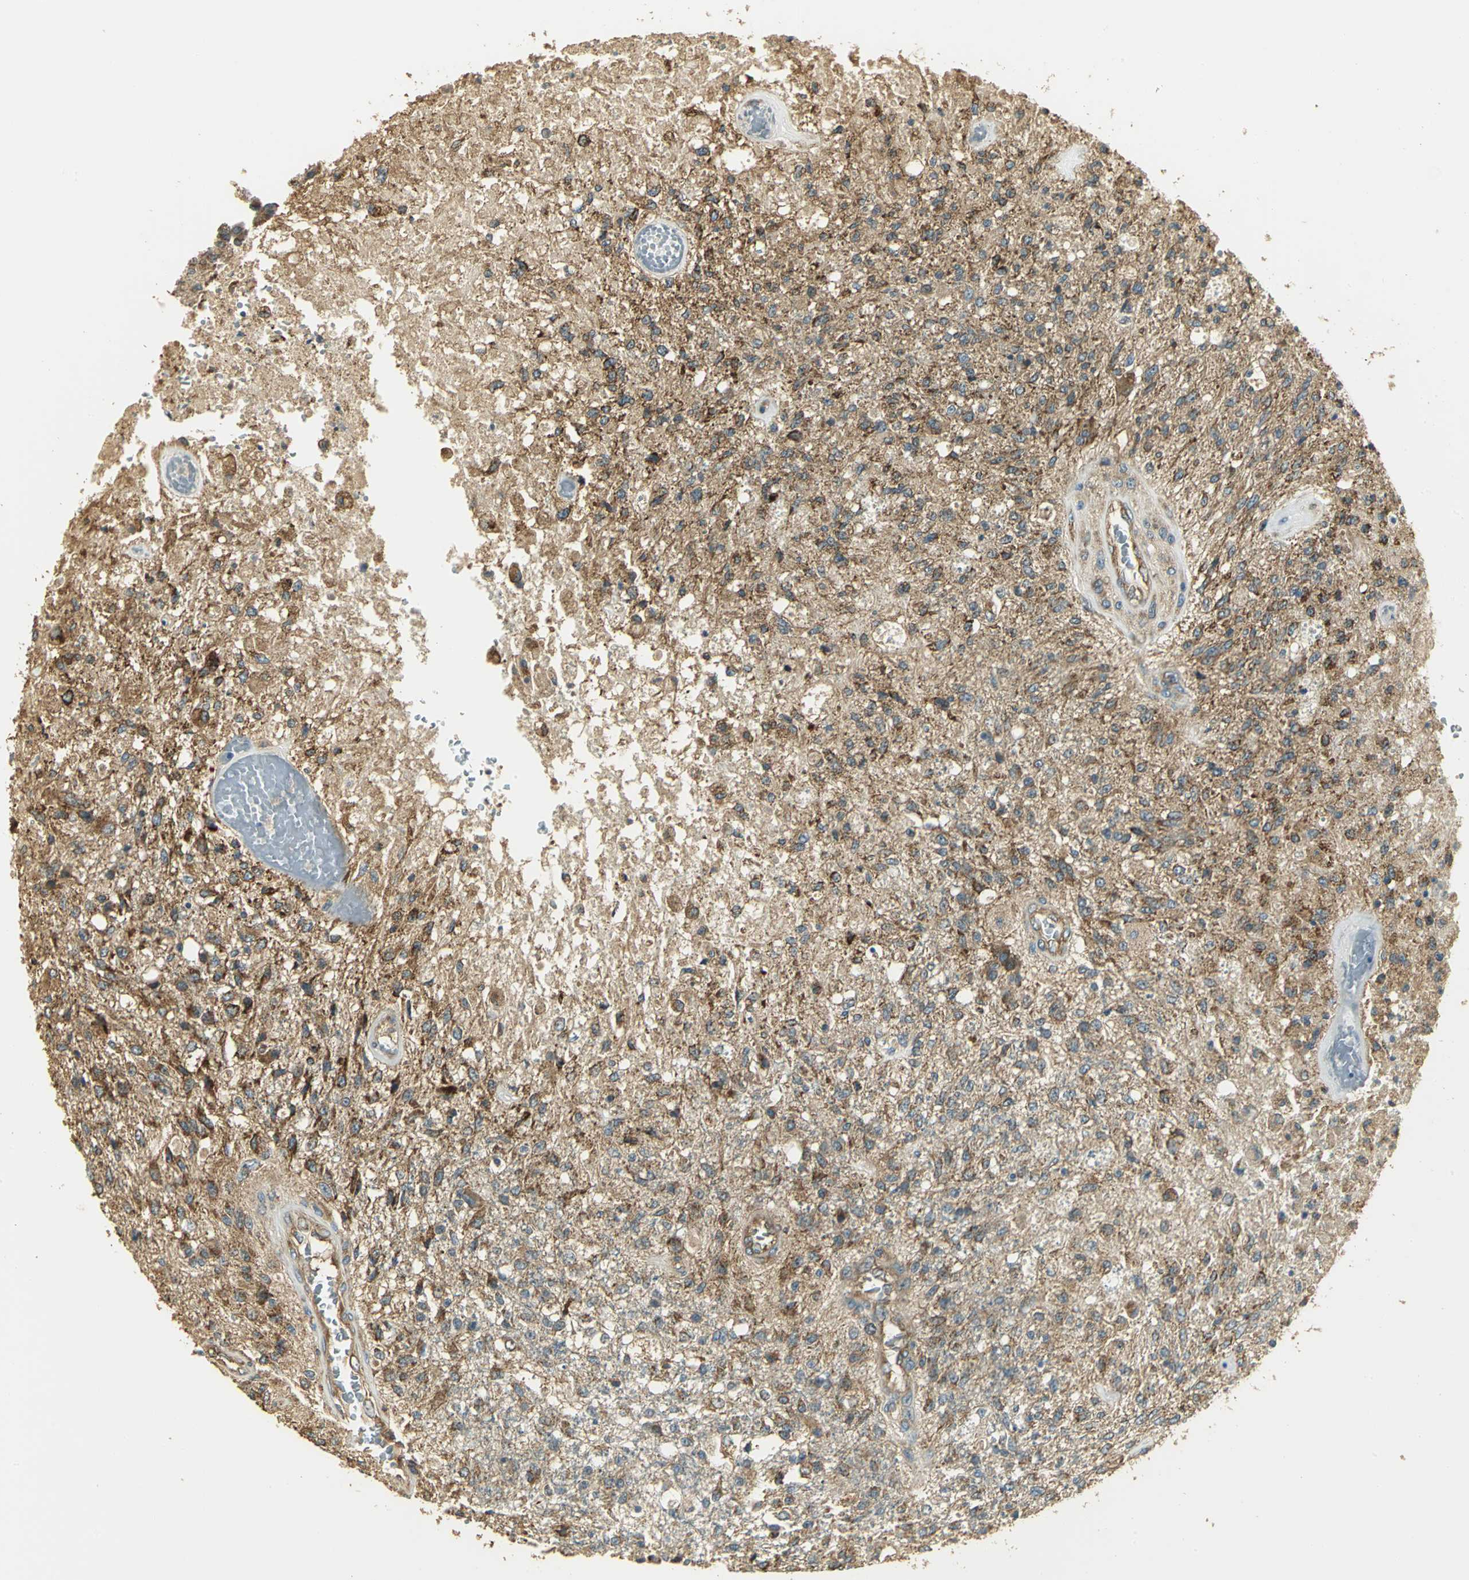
{"staining": {"intensity": "moderate", "quantity": ">75%", "location": "cytoplasmic/membranous"}, "tissue": "glioma", "cell_type": "Tumor cells", "image_type": "cancer", "snomed": [{"axis": "morphology", "description": "Normal tissue, NOS"}, {"axis": "morphology", "description": "Glioma, malignant, High grade"}, {"axis": "topography", "description": "Cerebral cortex"}], "caption": "The image displays immunohistochemical staining of glioma. There is moderate cytoplasmic/membranous positivity is present in approximately >75% of tumor cells.", "gene": "RARS1", "patient": {"sex": "male", "age": 77}}